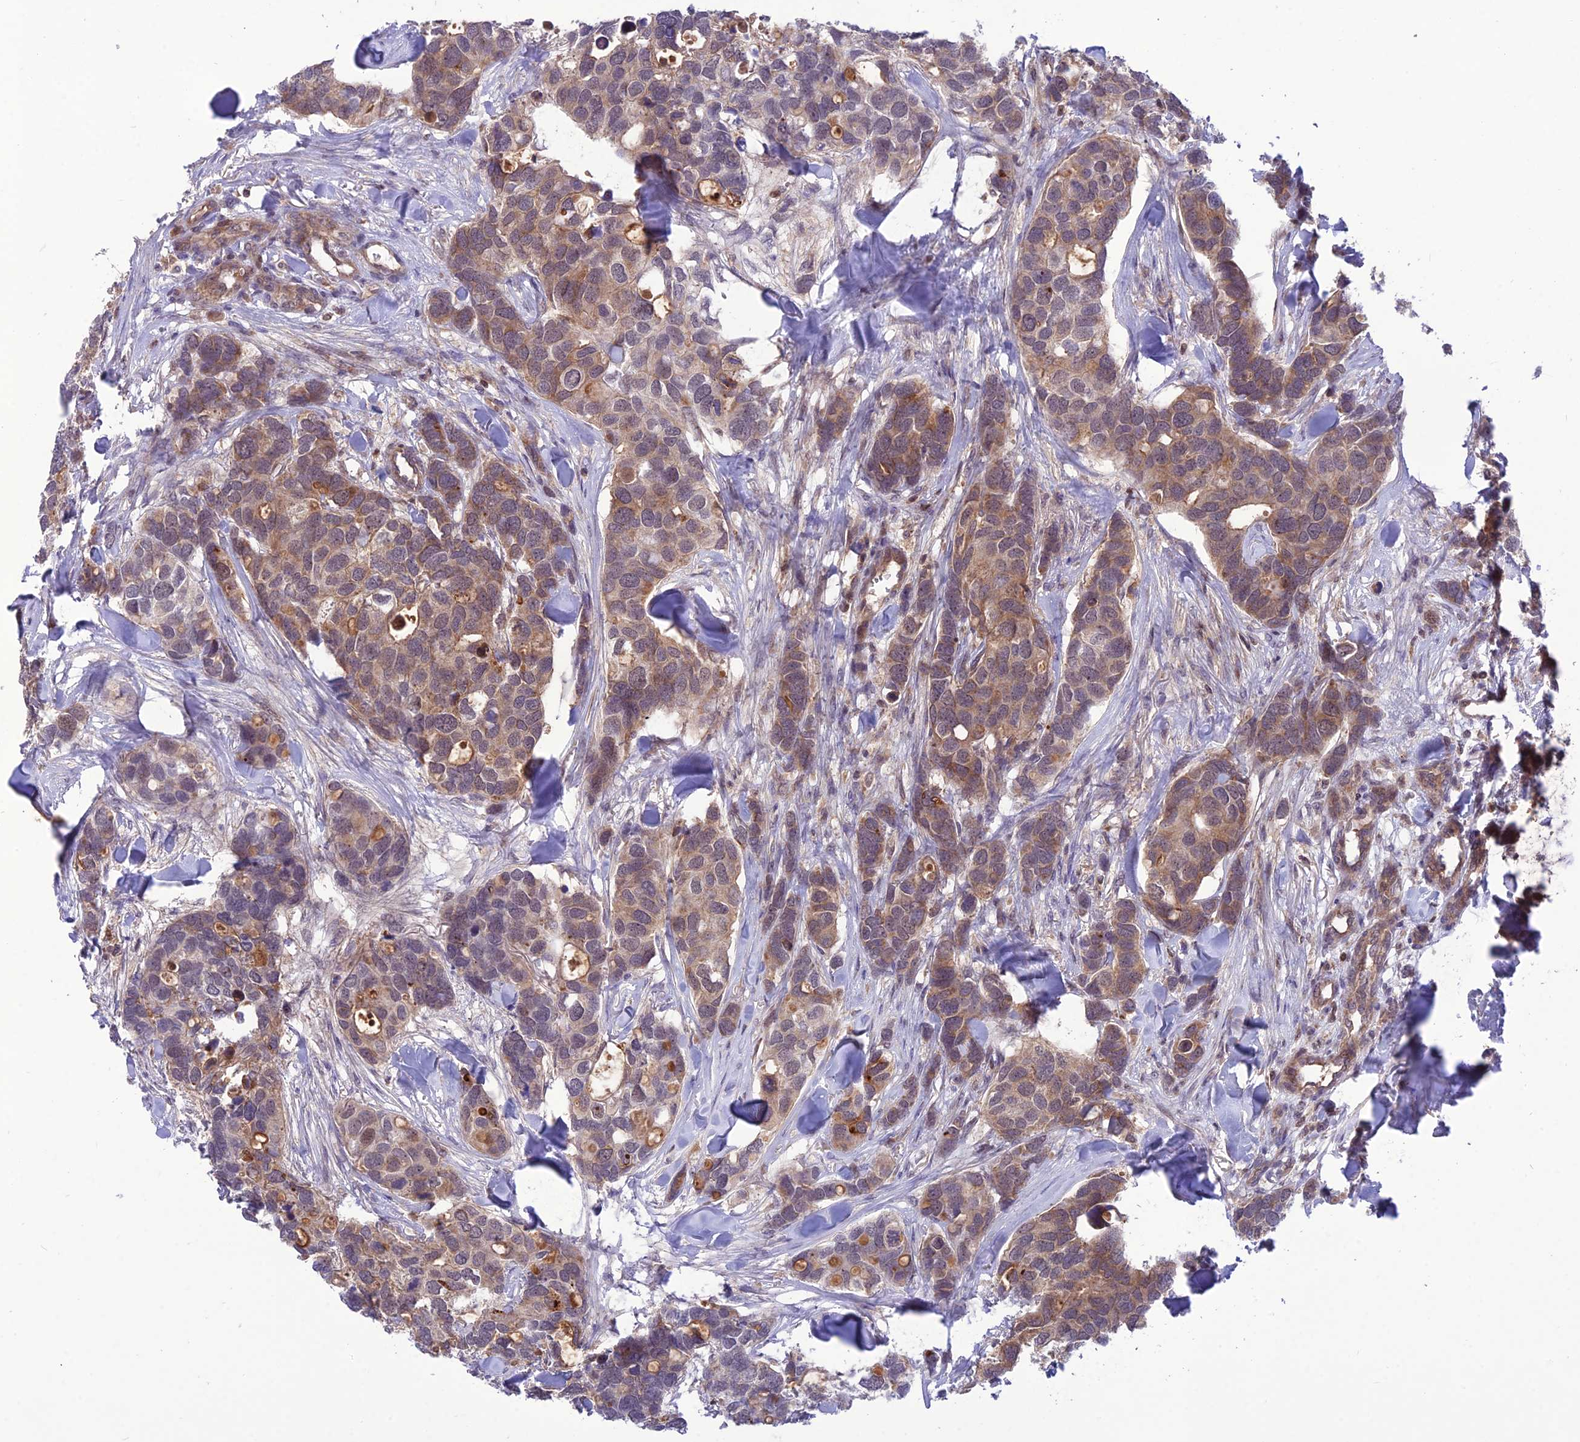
{"staining": {"intensity": "moderate", "quantity": "<25%", "location": "cytoplasmic/membranous"}, "tissue": "breast cancer", "cell_type": "Tumor cells", "image_type": "cancer", "snomed": [{"axis": "morphology", "description": "Duct carcinoma"}, {"axis": "topography", "description": "Breast"}], "caption": "Breast cancer (invasive ductal carcinoma) stained with a brown dye shows moderate cytoplasmic/membranous positive positivity in approximately <25% of tumor cells.", "gene": "NDUFC1", "patient": {"sex": "female", "age": 83}}